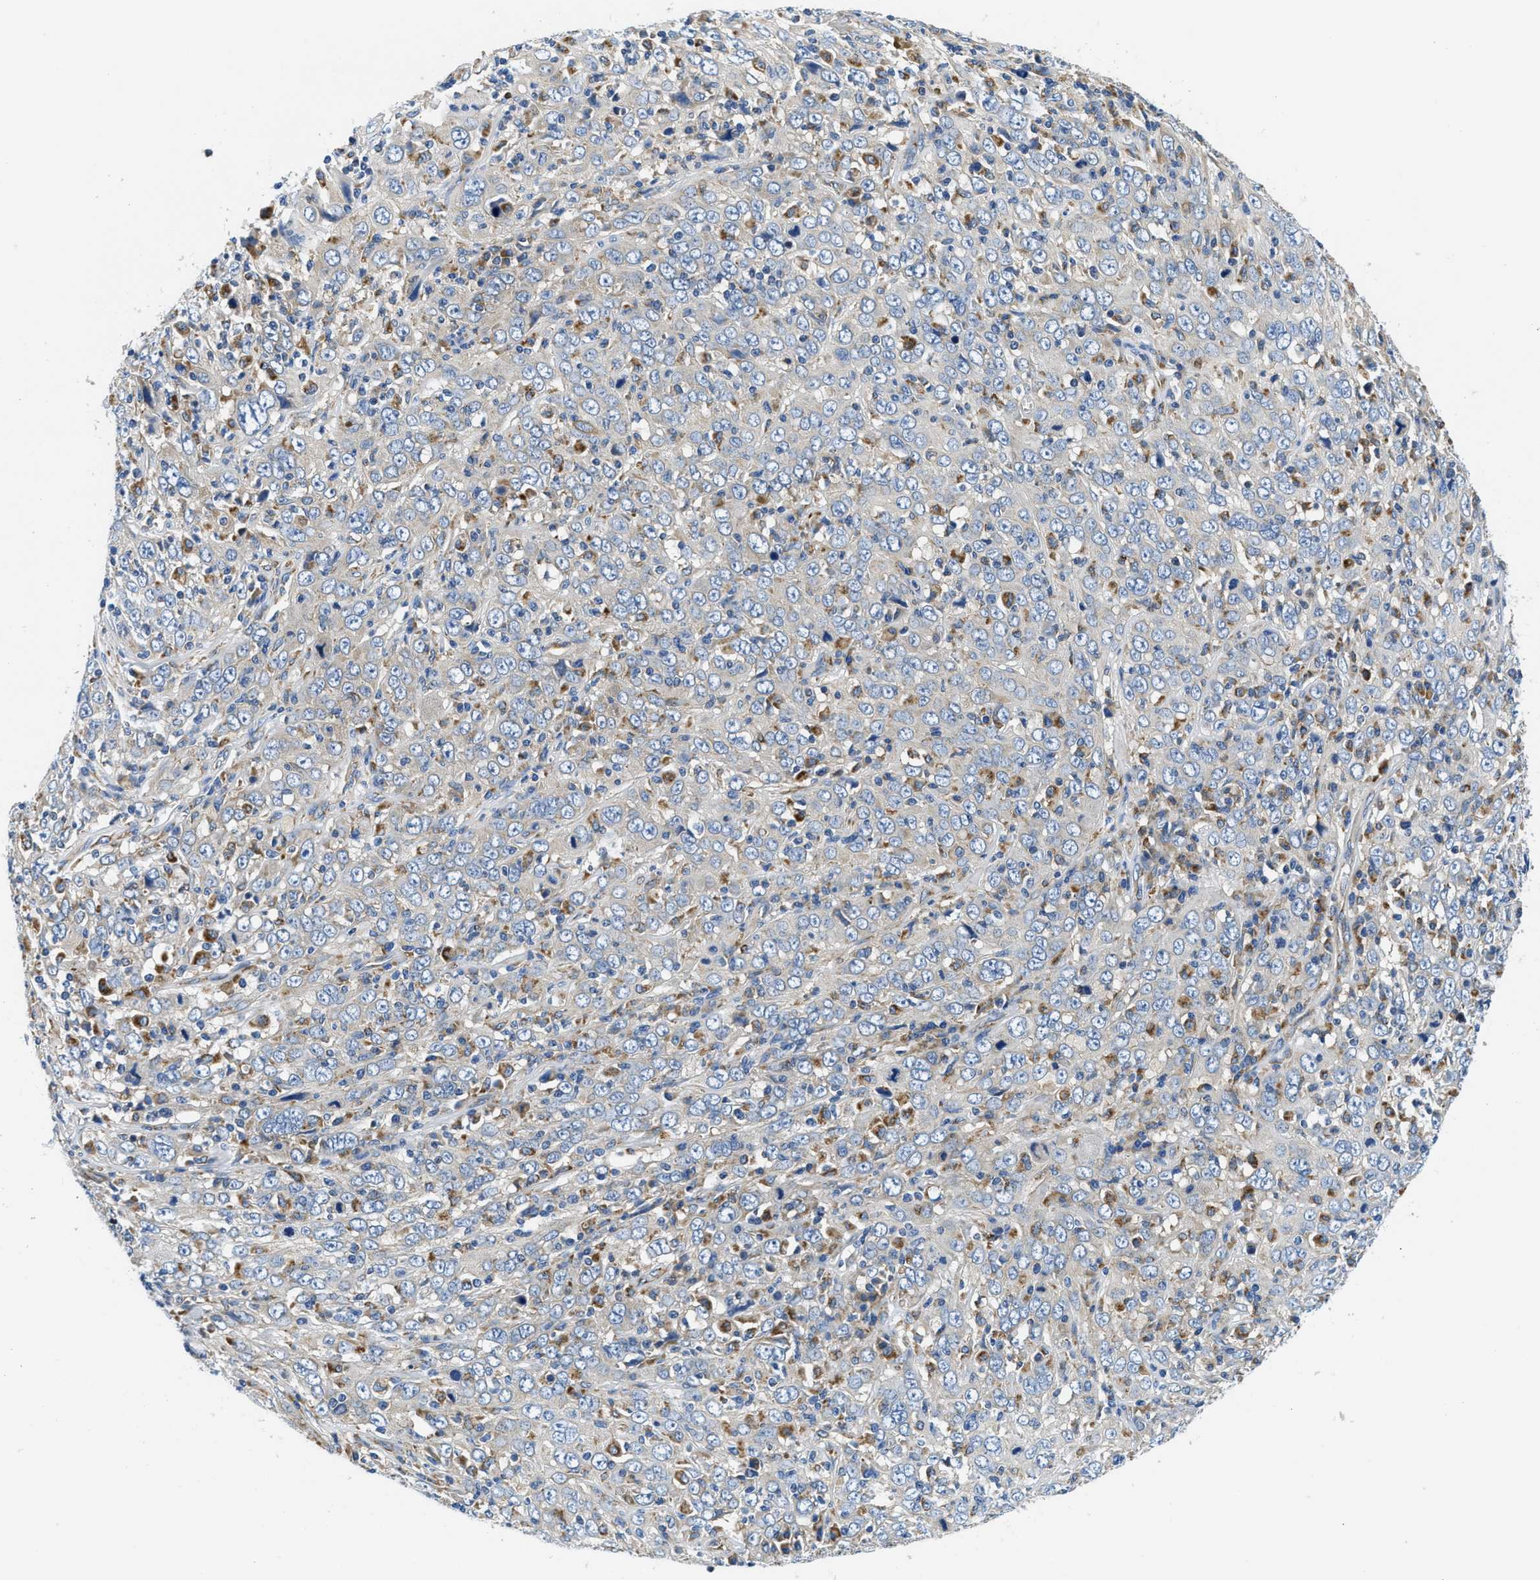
{"staining": {"intensity": "negative", "quantity": "none", "location": "none"}, "tissue": "cervical cancer", "cell_type": "Tumor cells", "image_type": "cancer", "snomed": [{"axis": "morphology", "description": "Squamous cell carcinoma, NOS"}, {"axis": "topography", "description": "Cervix"}], "caption": "Histopathology image shows no significant protein positivity in tumor cells of cervical cancer.", "gene": "SAMD4B", "patient": {"sex": "female", "age": 46}}